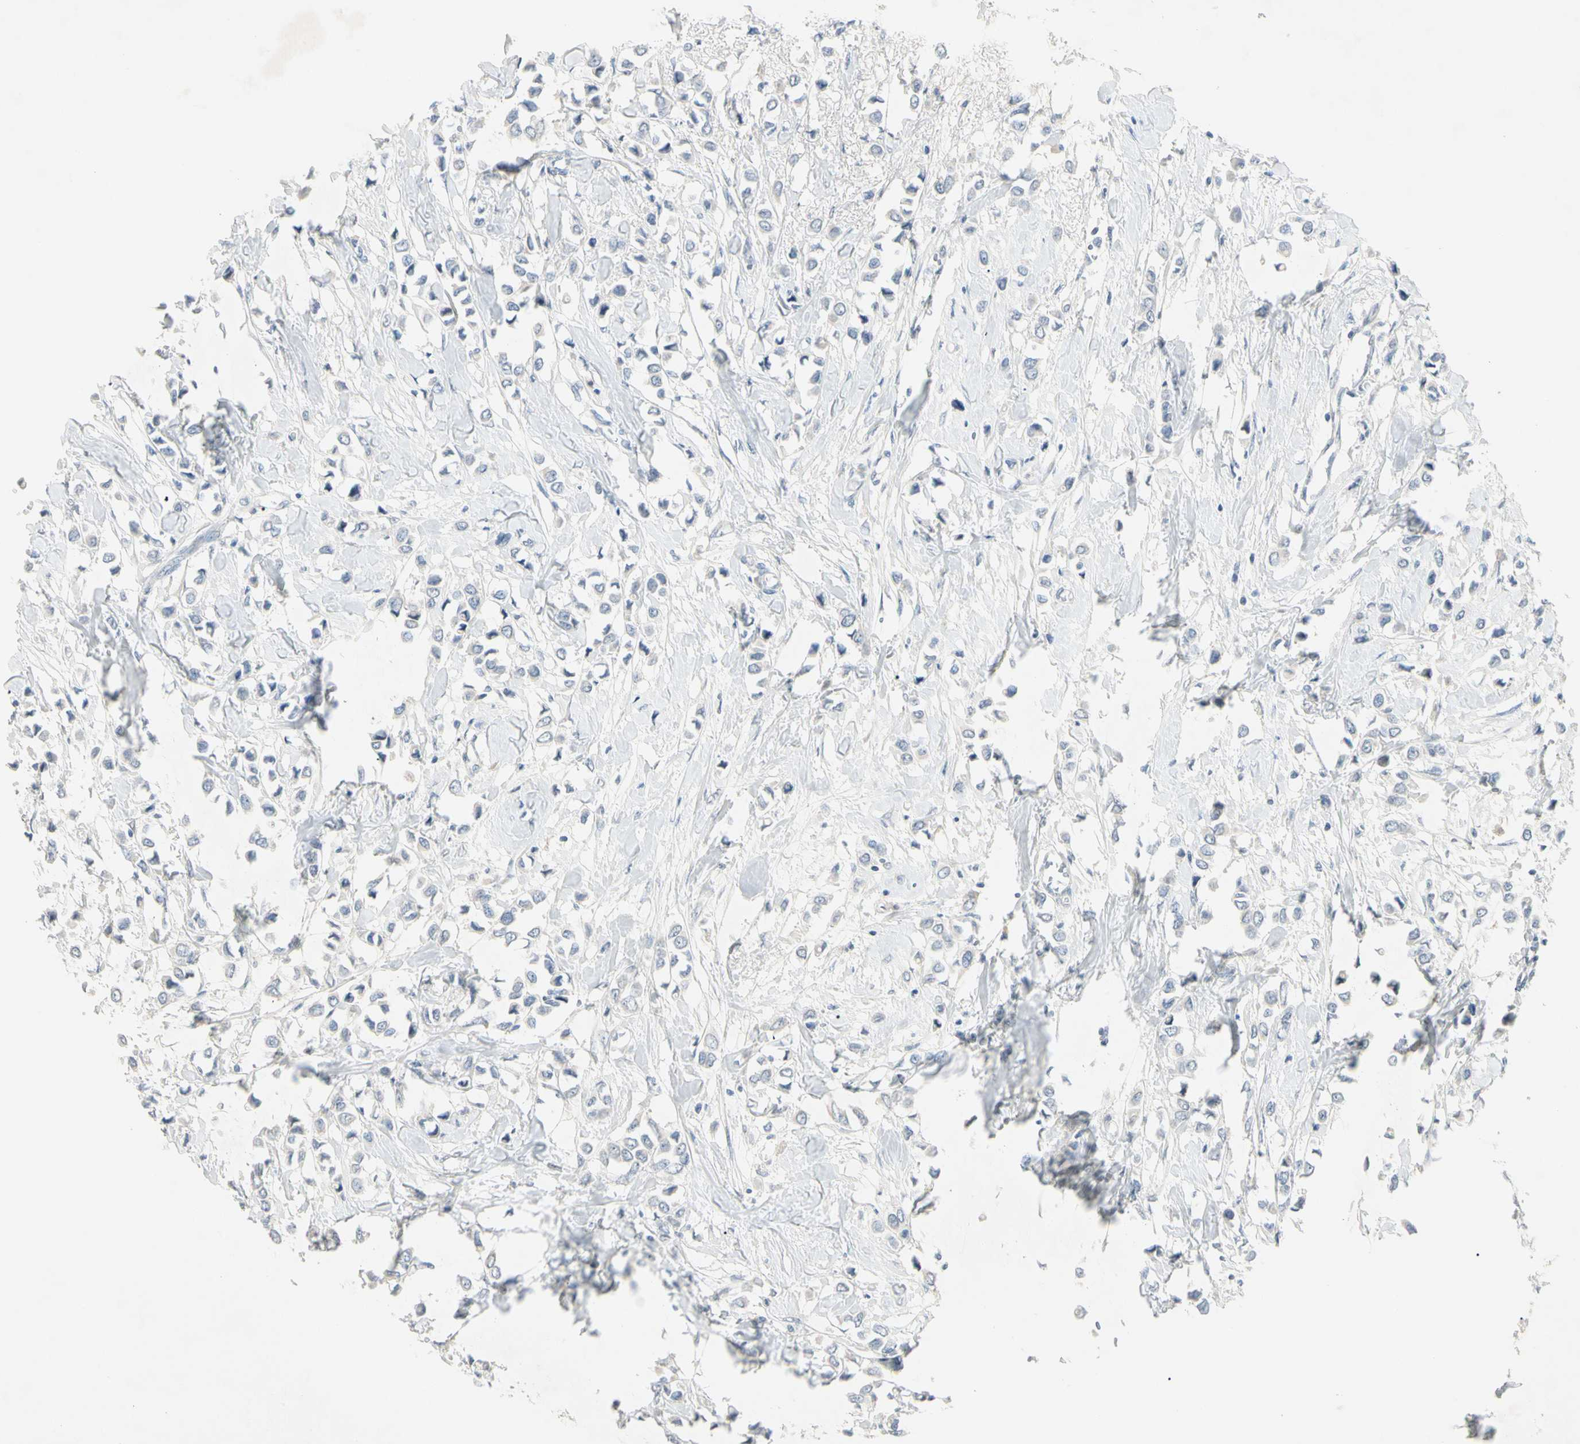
{"staining": {"intensity": "negative", "quantity": "none", "location": "none"}, "tissue": "breast cancer", "cell_type": "Tumor cells", "image_type": "cancer", "snomed": [{"axis": "morphology", "description": "Lobular carcinoma"}, {"axis": "topography", "description": "Breast"}], "caption": "This micrograph is of breast lobular carcinoma stained with immunohistochemistry (IHC) to label a protein in brown with the nuclei are counter-stained blue. There is no staining in tumor cells.", "gene": "PRSS21", "patient": {"sex": "female", "age": 51}}